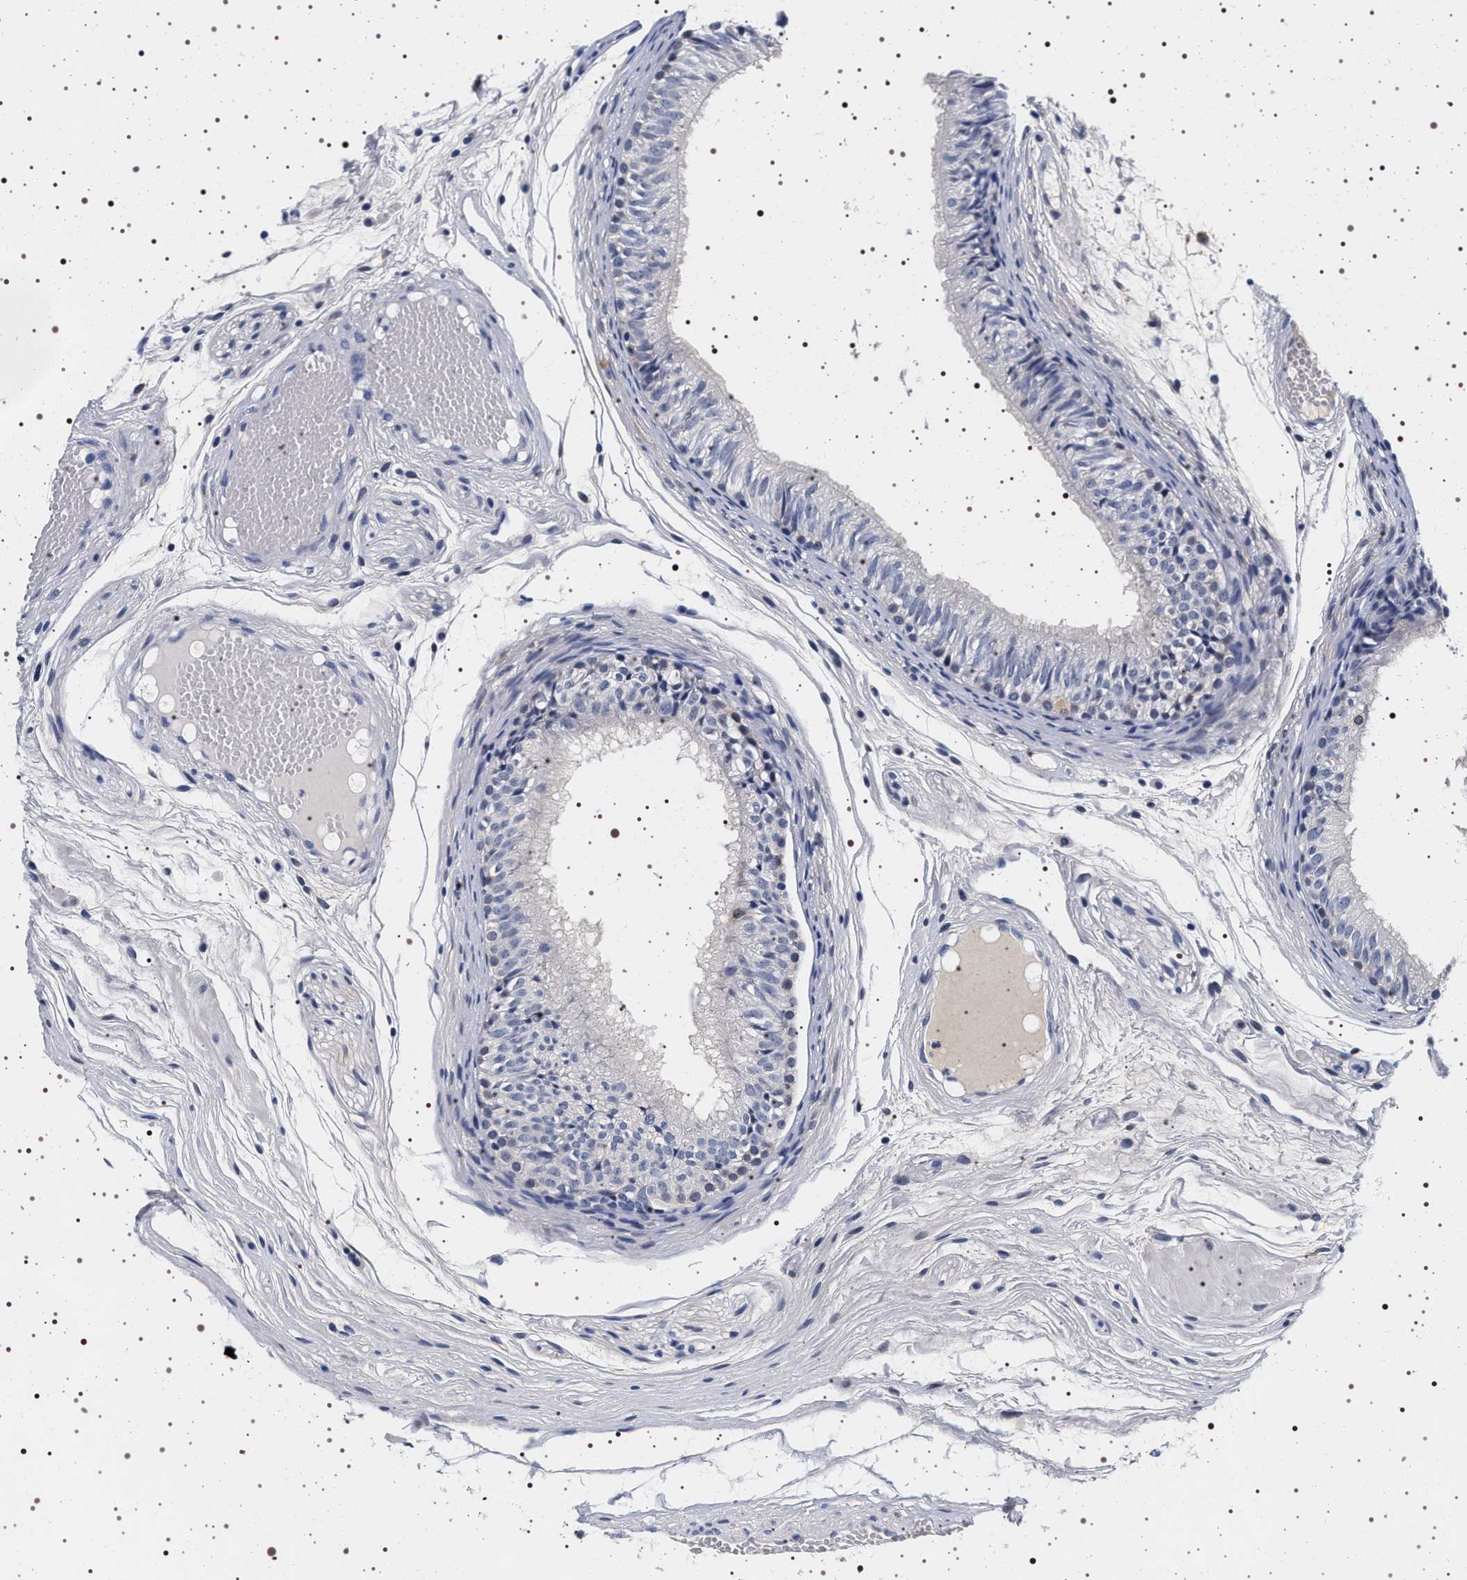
{"staining": {"intensity": "negative", "quantity": "none", "location": "none"}, "tissue": "epididymis", "cell_type": "Glandular cells", "image_type": "normal", "snomed": [{"axis": "morphology", "description": "Normal tissue, NOS"}, {"axis": "morphology", "description": "Atrophy, NOS"}, {"axis": "topography", "description": "Testis"}, {"axis": "topography", "description": "Epididymis"}], "caption": "This is an immunohistochemistry micrograph of unremarkable human epididymis. There is no expression in glandular cells.", "gene": "MAPK10", "patient": {"sex": "male", "age": 18}}